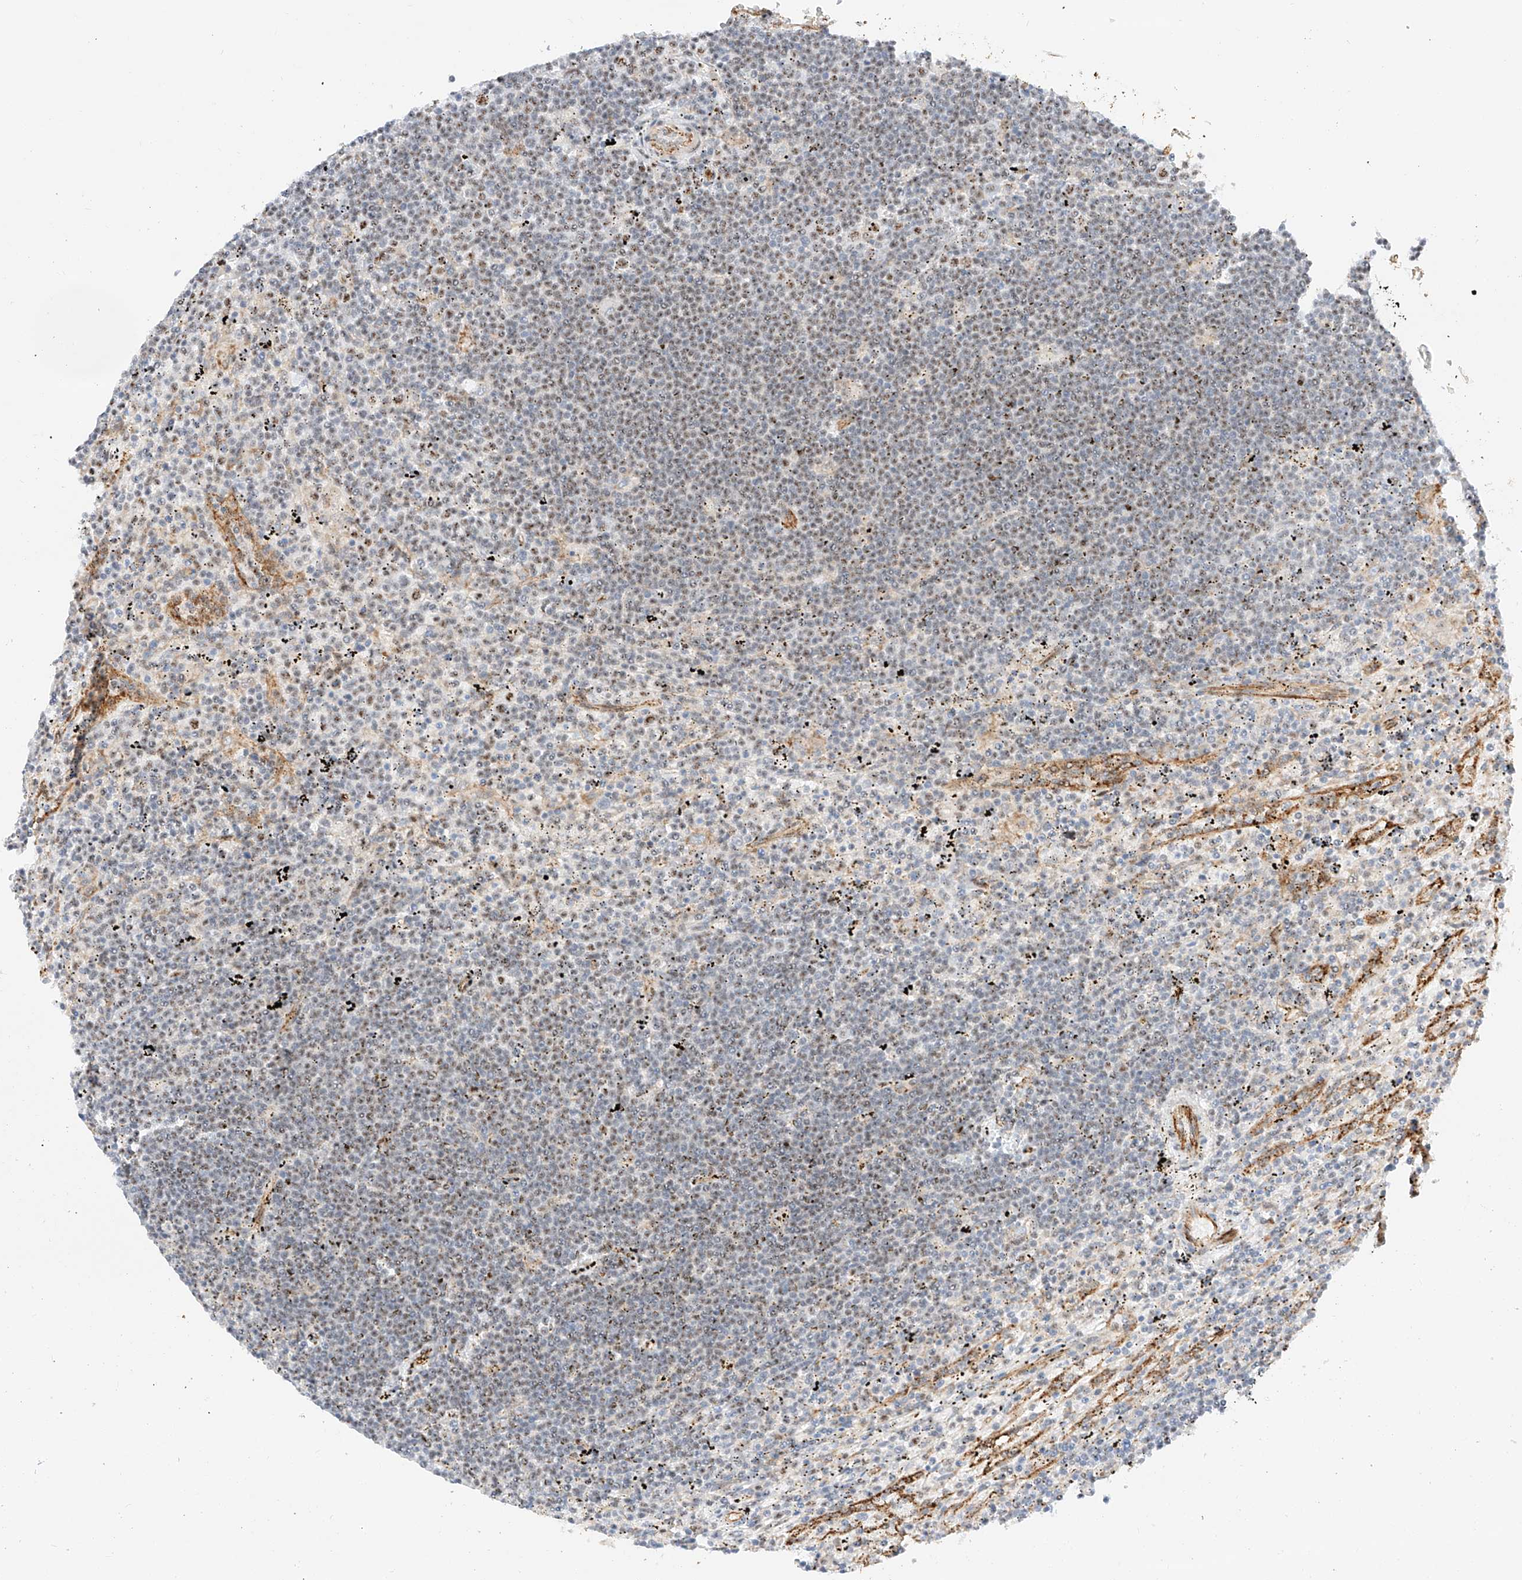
{"staining": {"intensity": "weak", "quantity": "25%-75%", "location": "nuclear"}, "tissue": "lymphoma", "cell_type": "Tumor cells", "image_type": "cancer", "snomed": [{"axis": "morphology", "description": "Malignant lymphoma, non-Hodgkin's type, Low grade"}, {"axis": "topography", "description": "Spleen"}], "caption": "A photomicrograph of lymphoma stained for a protein displays weak nuclear brown staining in tumor cells.", "gene": "ATXN7L2", "patient": {"sex": "male", "age": 76}}